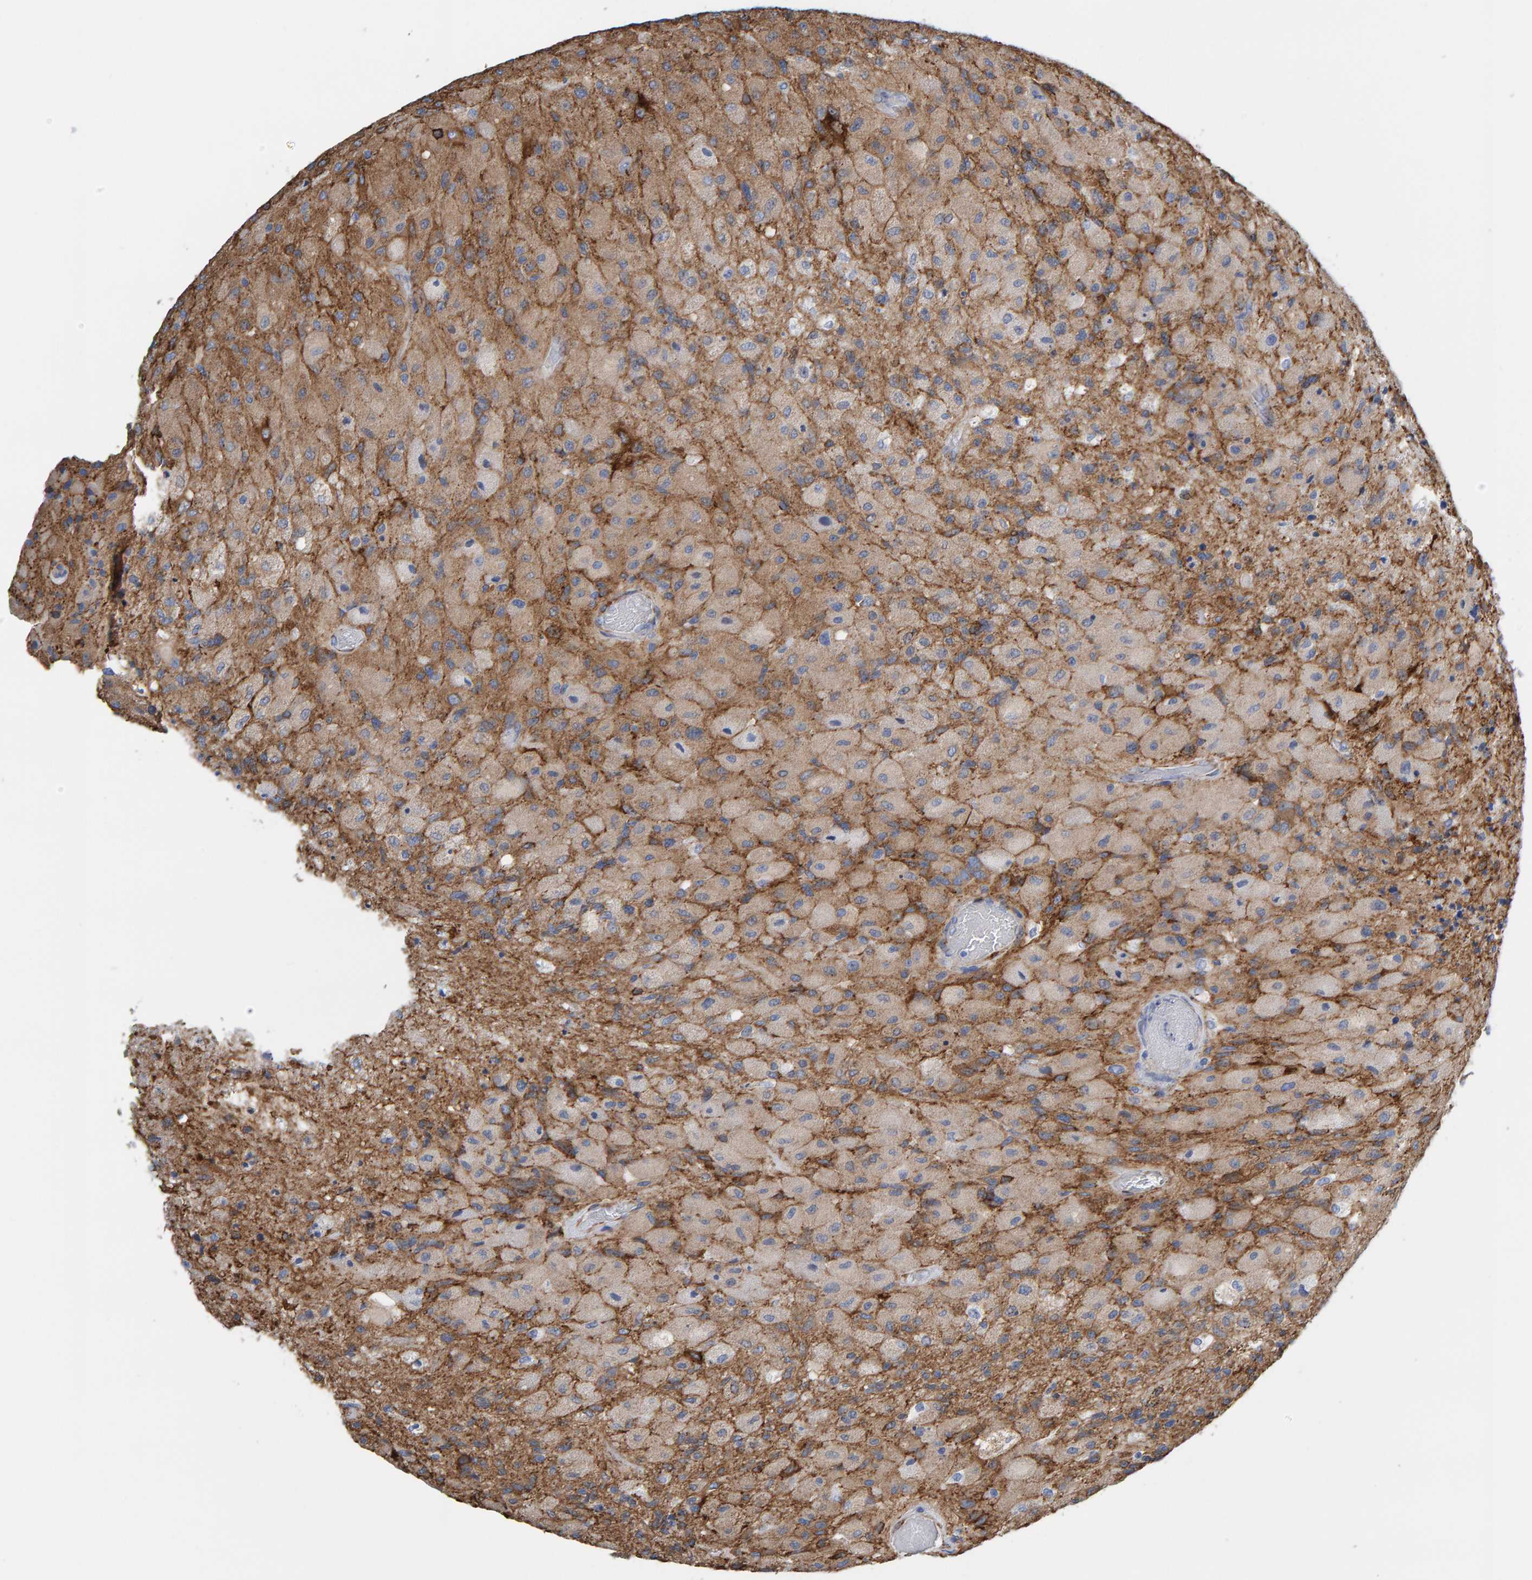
{"staining": {"intensity": "moderate", "quantity": "25%-75%", "location": "cytoplasmic/membranous"}, "tissue": "glioma", "cell_type": "Tumor cells", "image_type": "cancer", "snomed": [{"axis": "morphology", "description": "Normal tissue, NOS"}, {"axis": "morphology", "description": "Glioma, malignant, High grade"}, {"axis": "topography", "description": "Cerebral cortex"}], "caption": "Malignant glioma (high-grade) stained with a protein marker exhibits moderate staining in tumor cells.", "gene": "MAP1B", "patient": {"sex": "male", "age": 77}}